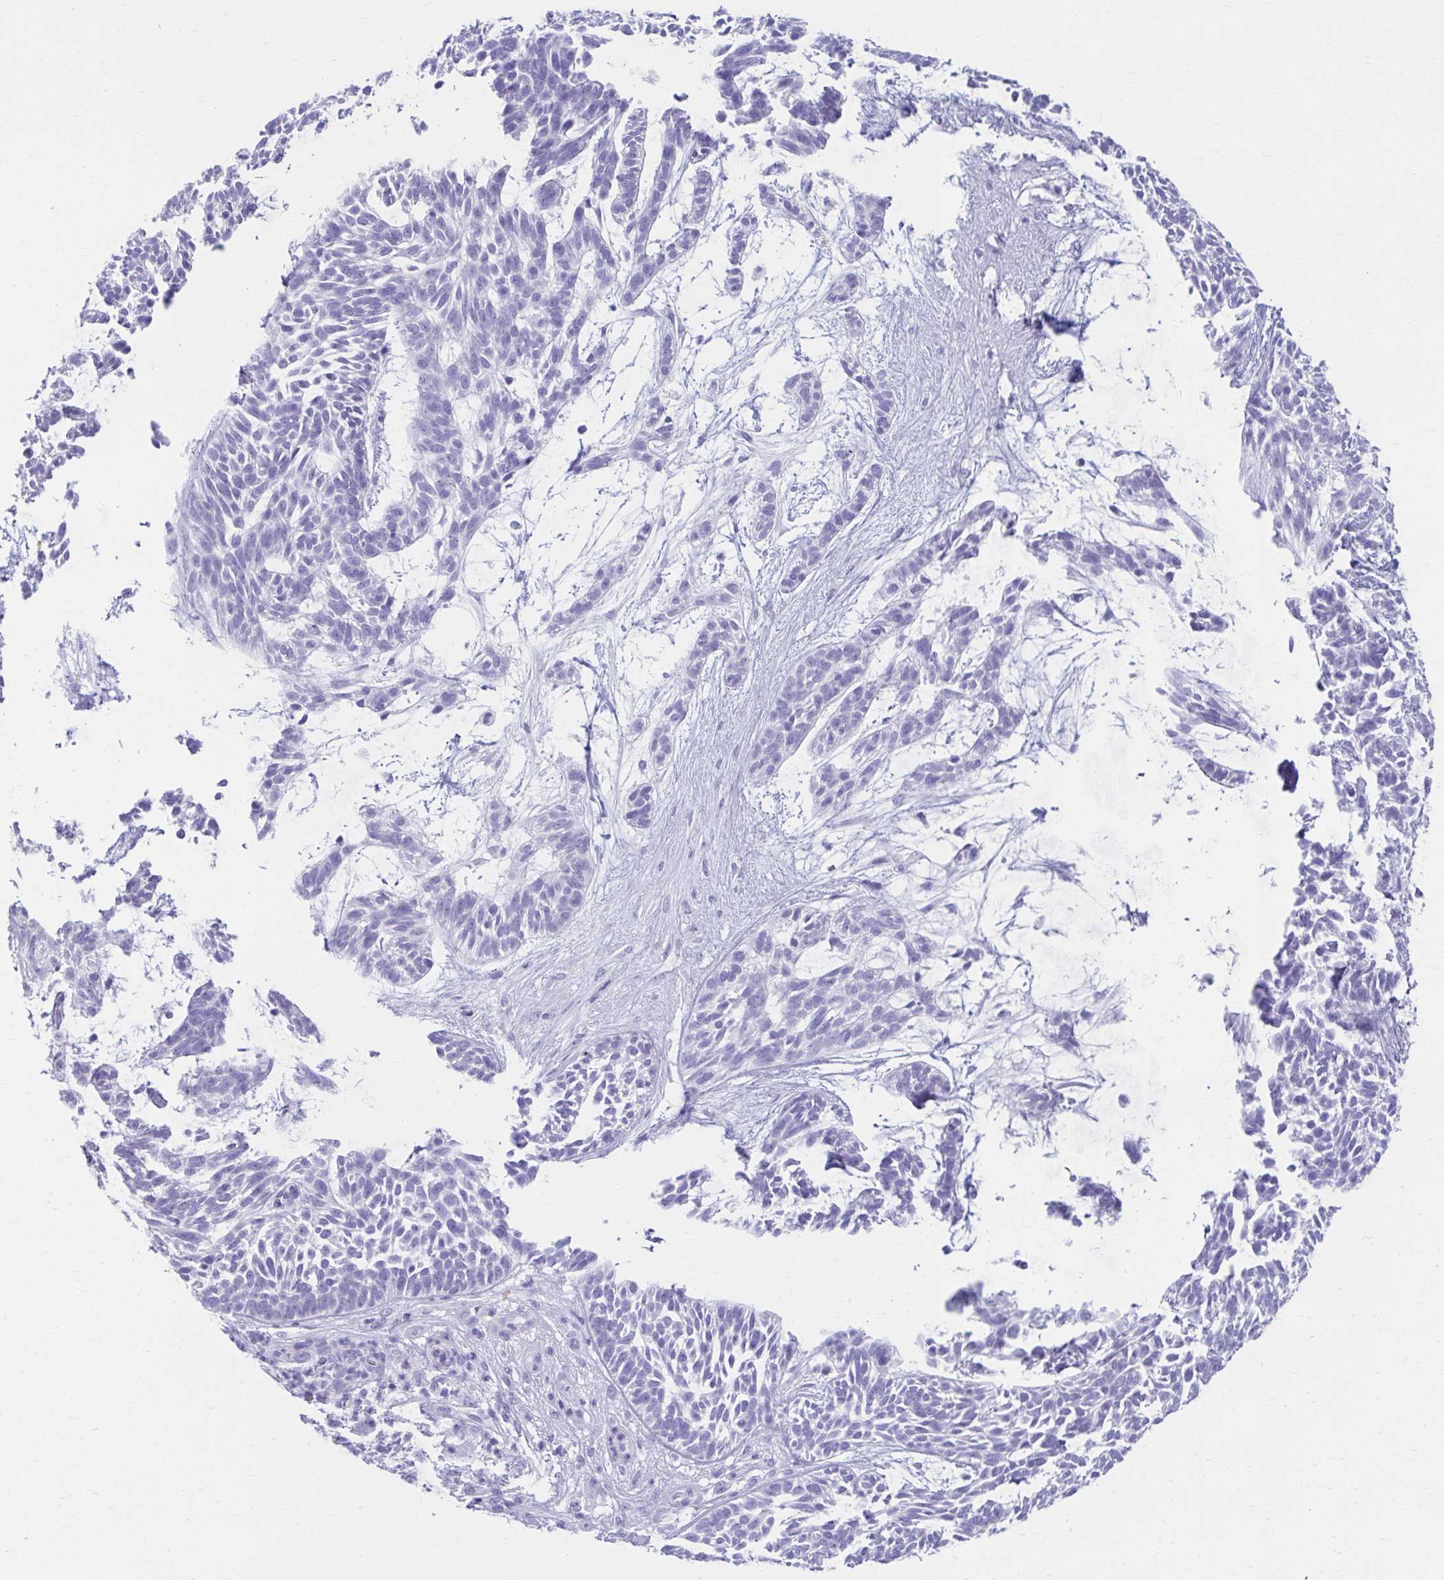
{"staining": {"intensity": "negative", "quantity": "none", "location": "none"}, "tissue": "skin cancer", "cell_type": "Tumor cells", "image_type": "cancer", "snomed": [{"axis": "morphology", "description": "Basal cell carcinoma"}, {"axis": "topography", "description": "Skin"}, {"axis": "topography", "description": "Skin, foot"}], "caption": "The histopathology image shows no significant positivity in tumor cells of skin cancer (basal cell carcinoma).", "gene": "ATP4B", "patient": {"sex": "female", "age": 77}}